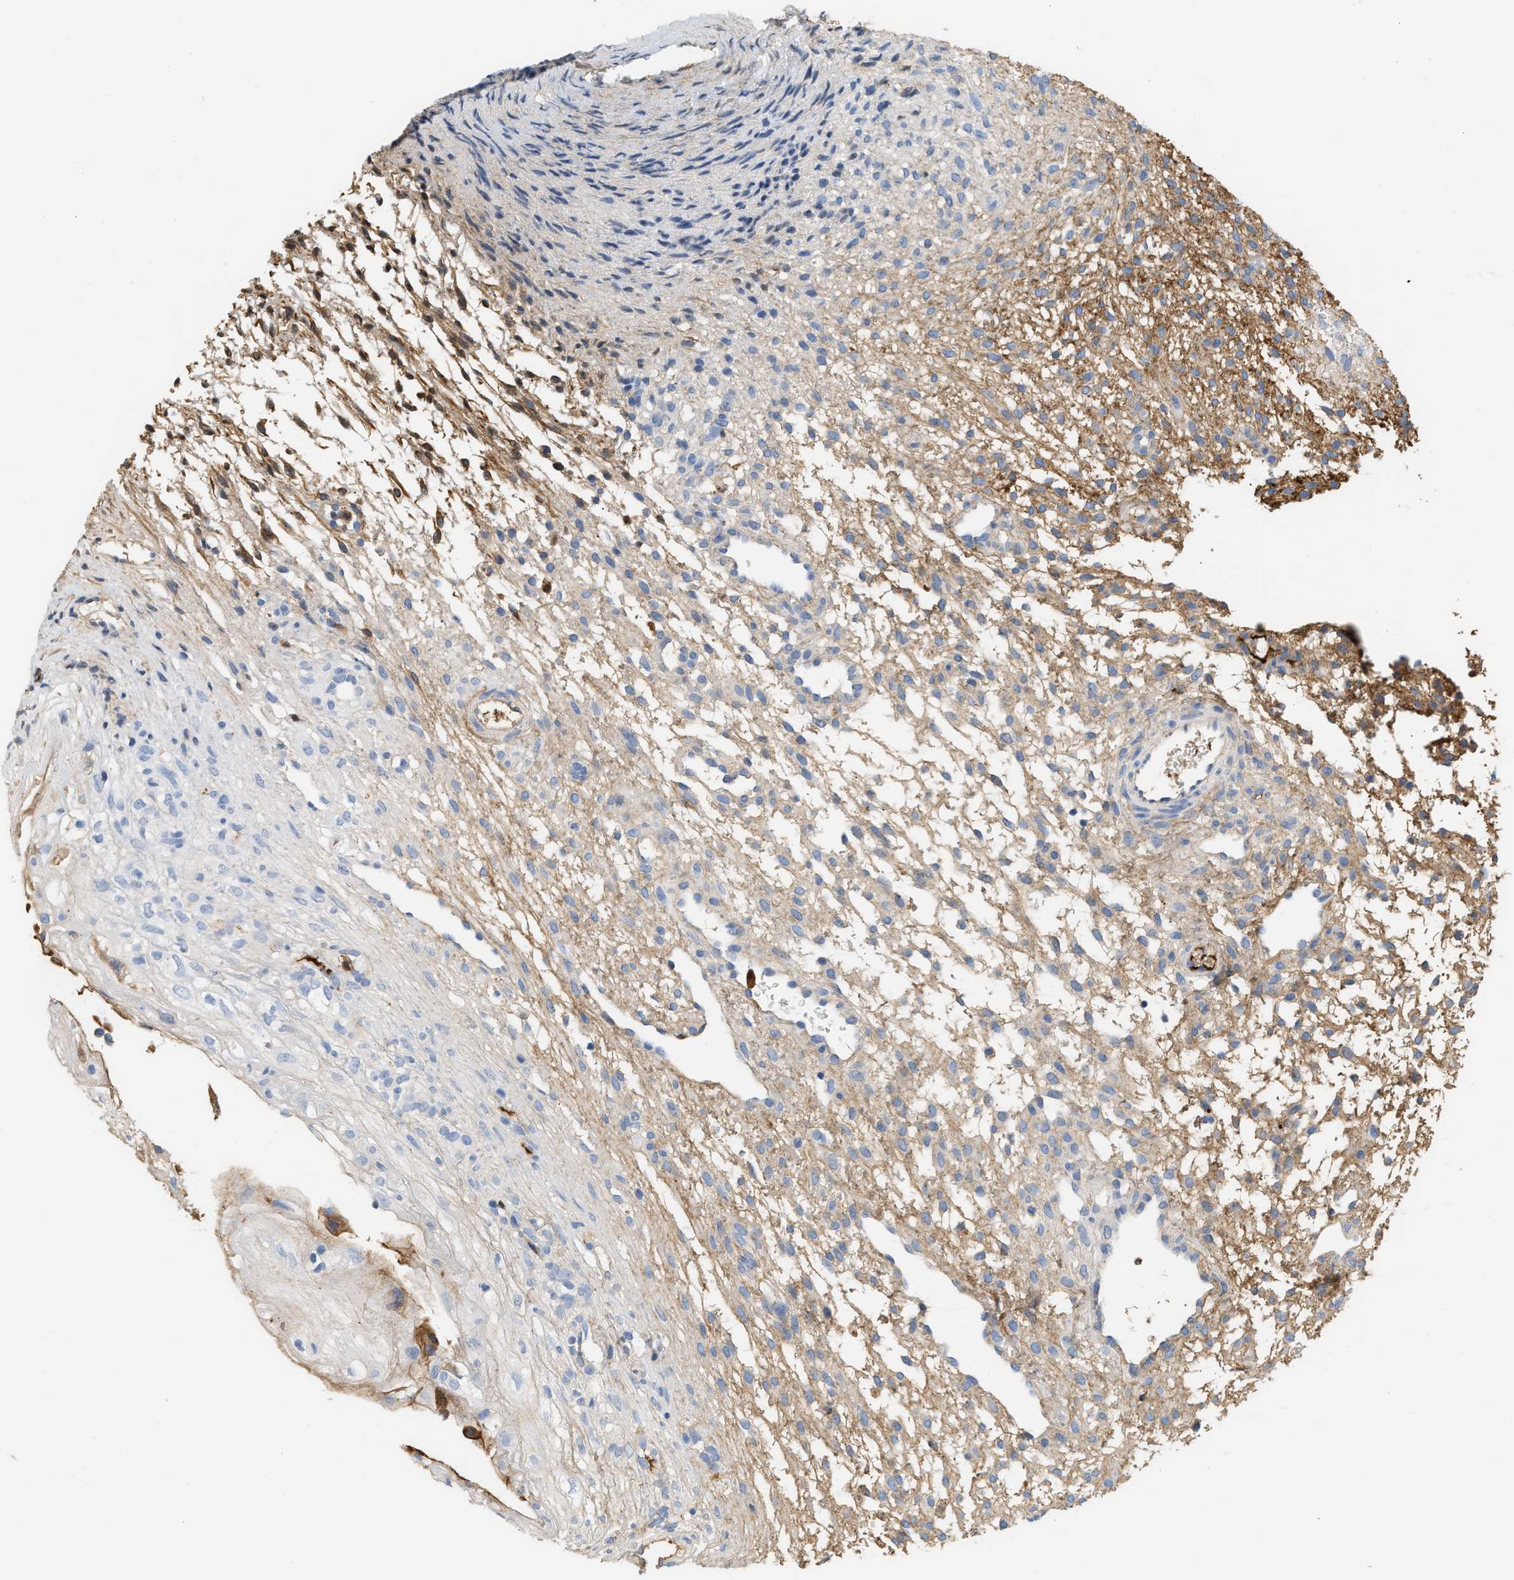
{"staining": {"intensity": "moderate", "quantity": ">75%", "location": "cytoplasmic/membranous"}, "tissue": "ovary", "cell_type": "Follicle cells", "image_type": "normal", "snomed": [{"axis": "morphology", "description": "Normal tissue, NOS"}, {"axis": "morphology", "description": "Cyst, NOS"}, {"axis": "topography", "description": "Ovary"}], "caption": "A high-resolution photomicrograph shows IHC staining of unremarkable ovary, which exhibits moderate cytoplasmic/membranous expression in approximately >75% of follicle cells. (DAB = brown stain, brightfield microscopy at high magnification).", "gene": "CFH", "patient": {"sex": "female", "age": 18}}